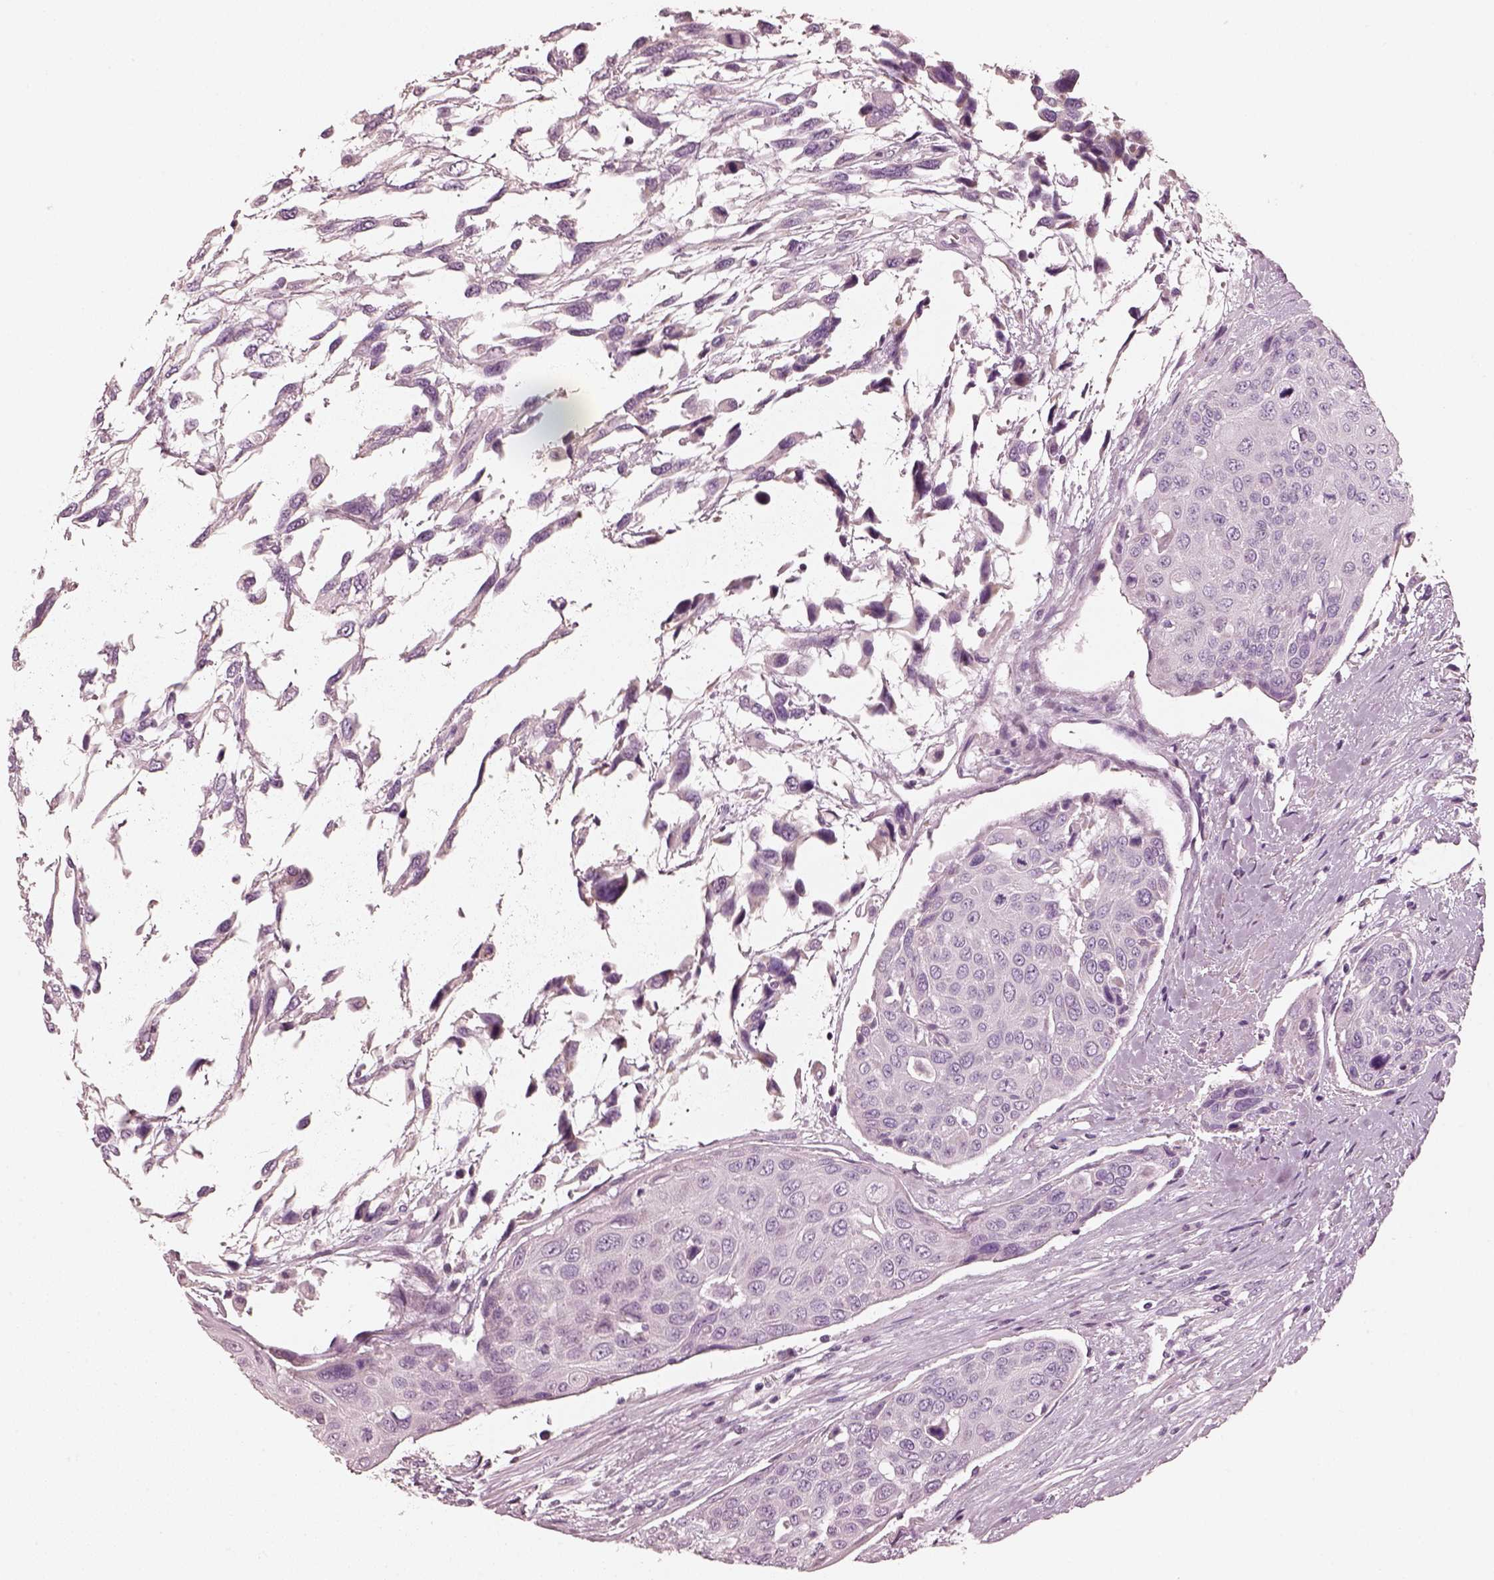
{"staining": {"intensity": "negative", "quantity": "none", "location": "none"}, "tissue": "urothelial cancer", "cell_type": "Tumor cells", "image_type": "cancer", "snomed": [{"axis": "morphology", "description": "Urothelial carcinoma, High grade"}, {"axis": "topography", "description": "Urinary bladder"}], "caption": "This is an immunohistochemistry (IHC) micrograph of human urothelial cancer. There is no expression in tumor cells.", "gene": "R3HDML", "patient": {"sex": "female", "age": 70}}